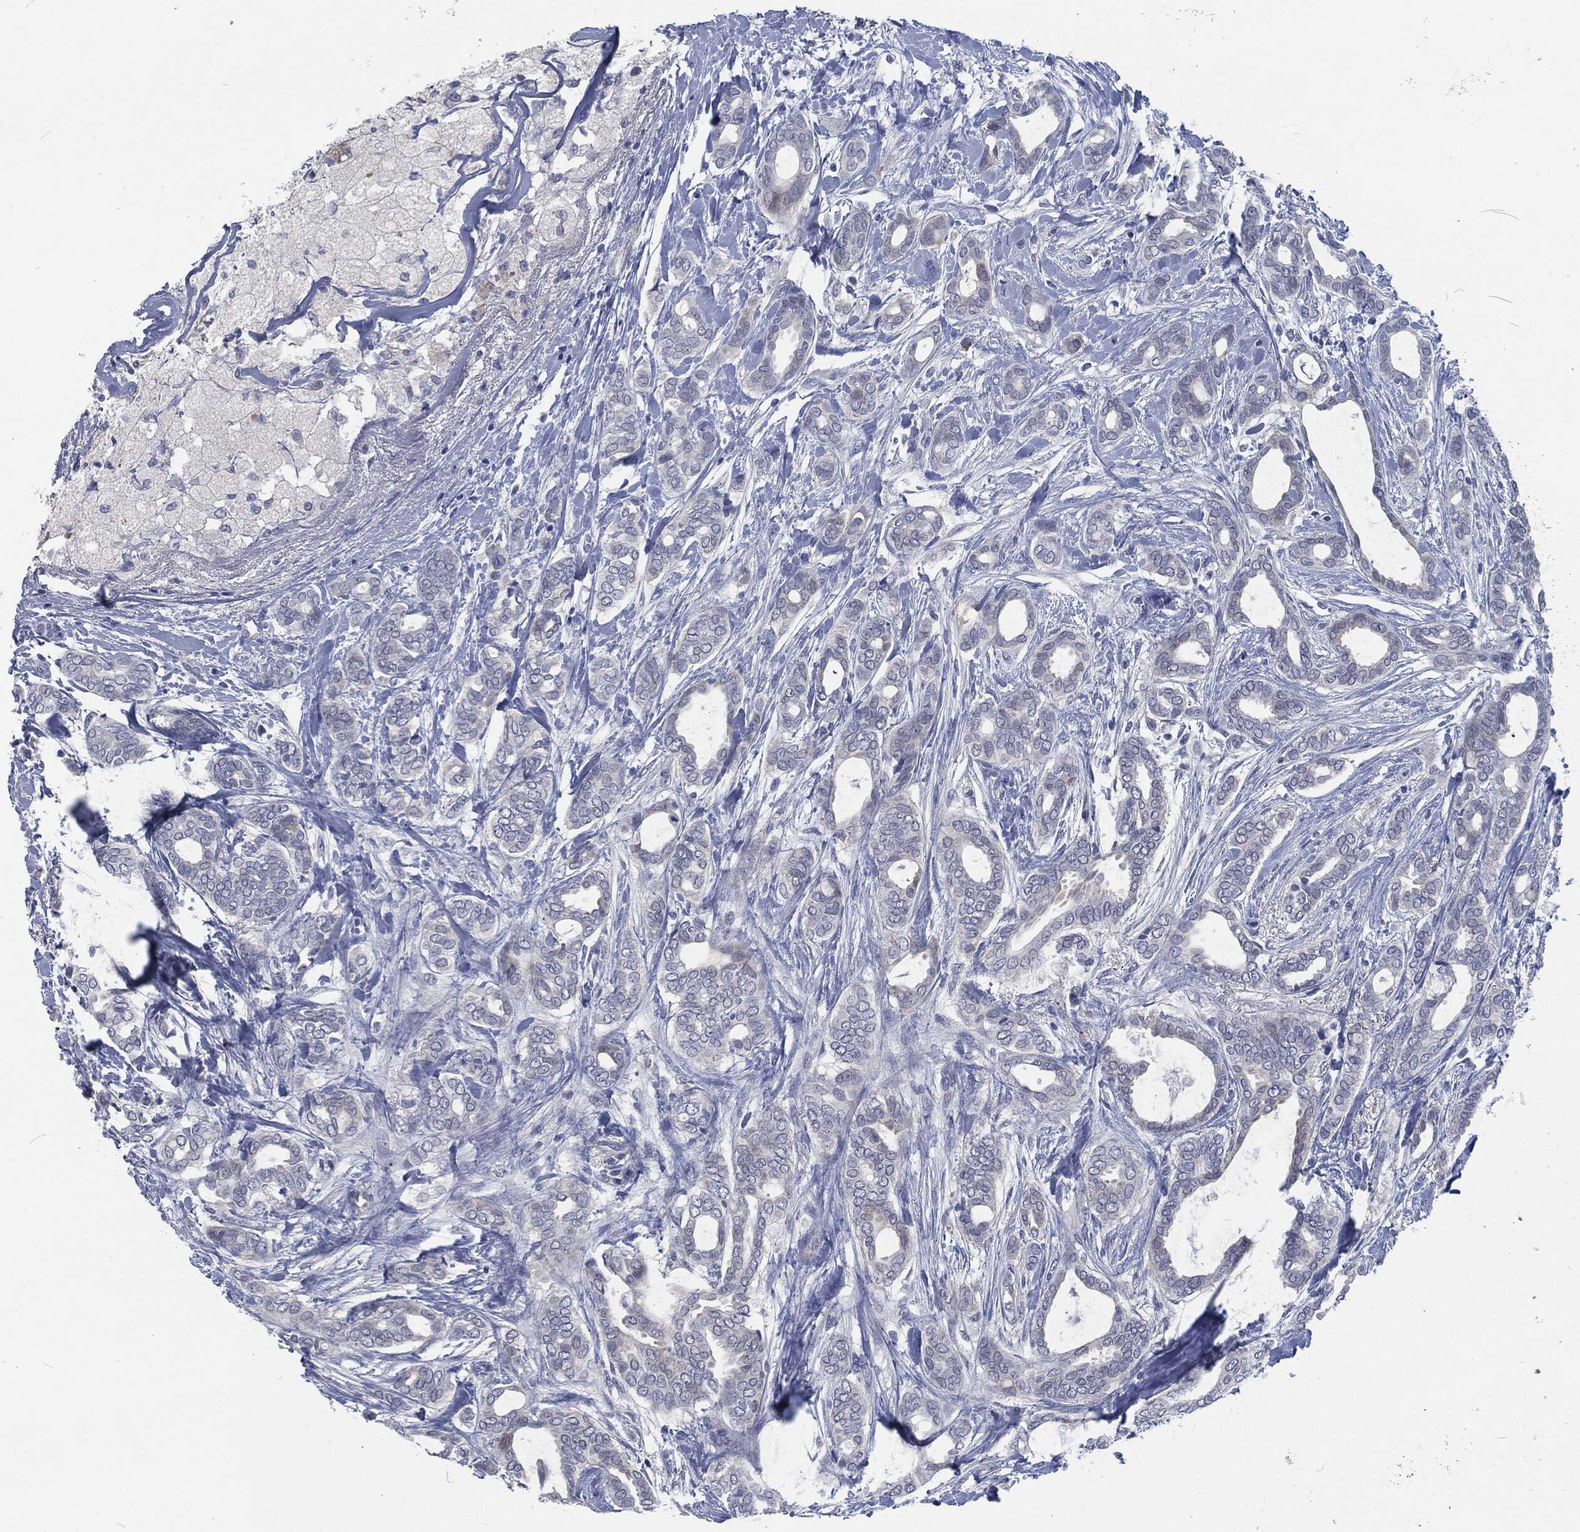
{"staining": {"intensity": "negative", "quantity": "none", "location": "none"}, "tissue": "breast cancer", "cell_type": "Tumor cells", "image_type": "cancer", "snomed": [{"axis": "morphology", "description": "Duct carcinoma"}, {"axis": "topography", "description": "Breast"}], "caption": "Tumor cells are negative for protein expression in human breast cancer.", "gene": "MPO", "patient": {"sex": "female", "age": 51}}